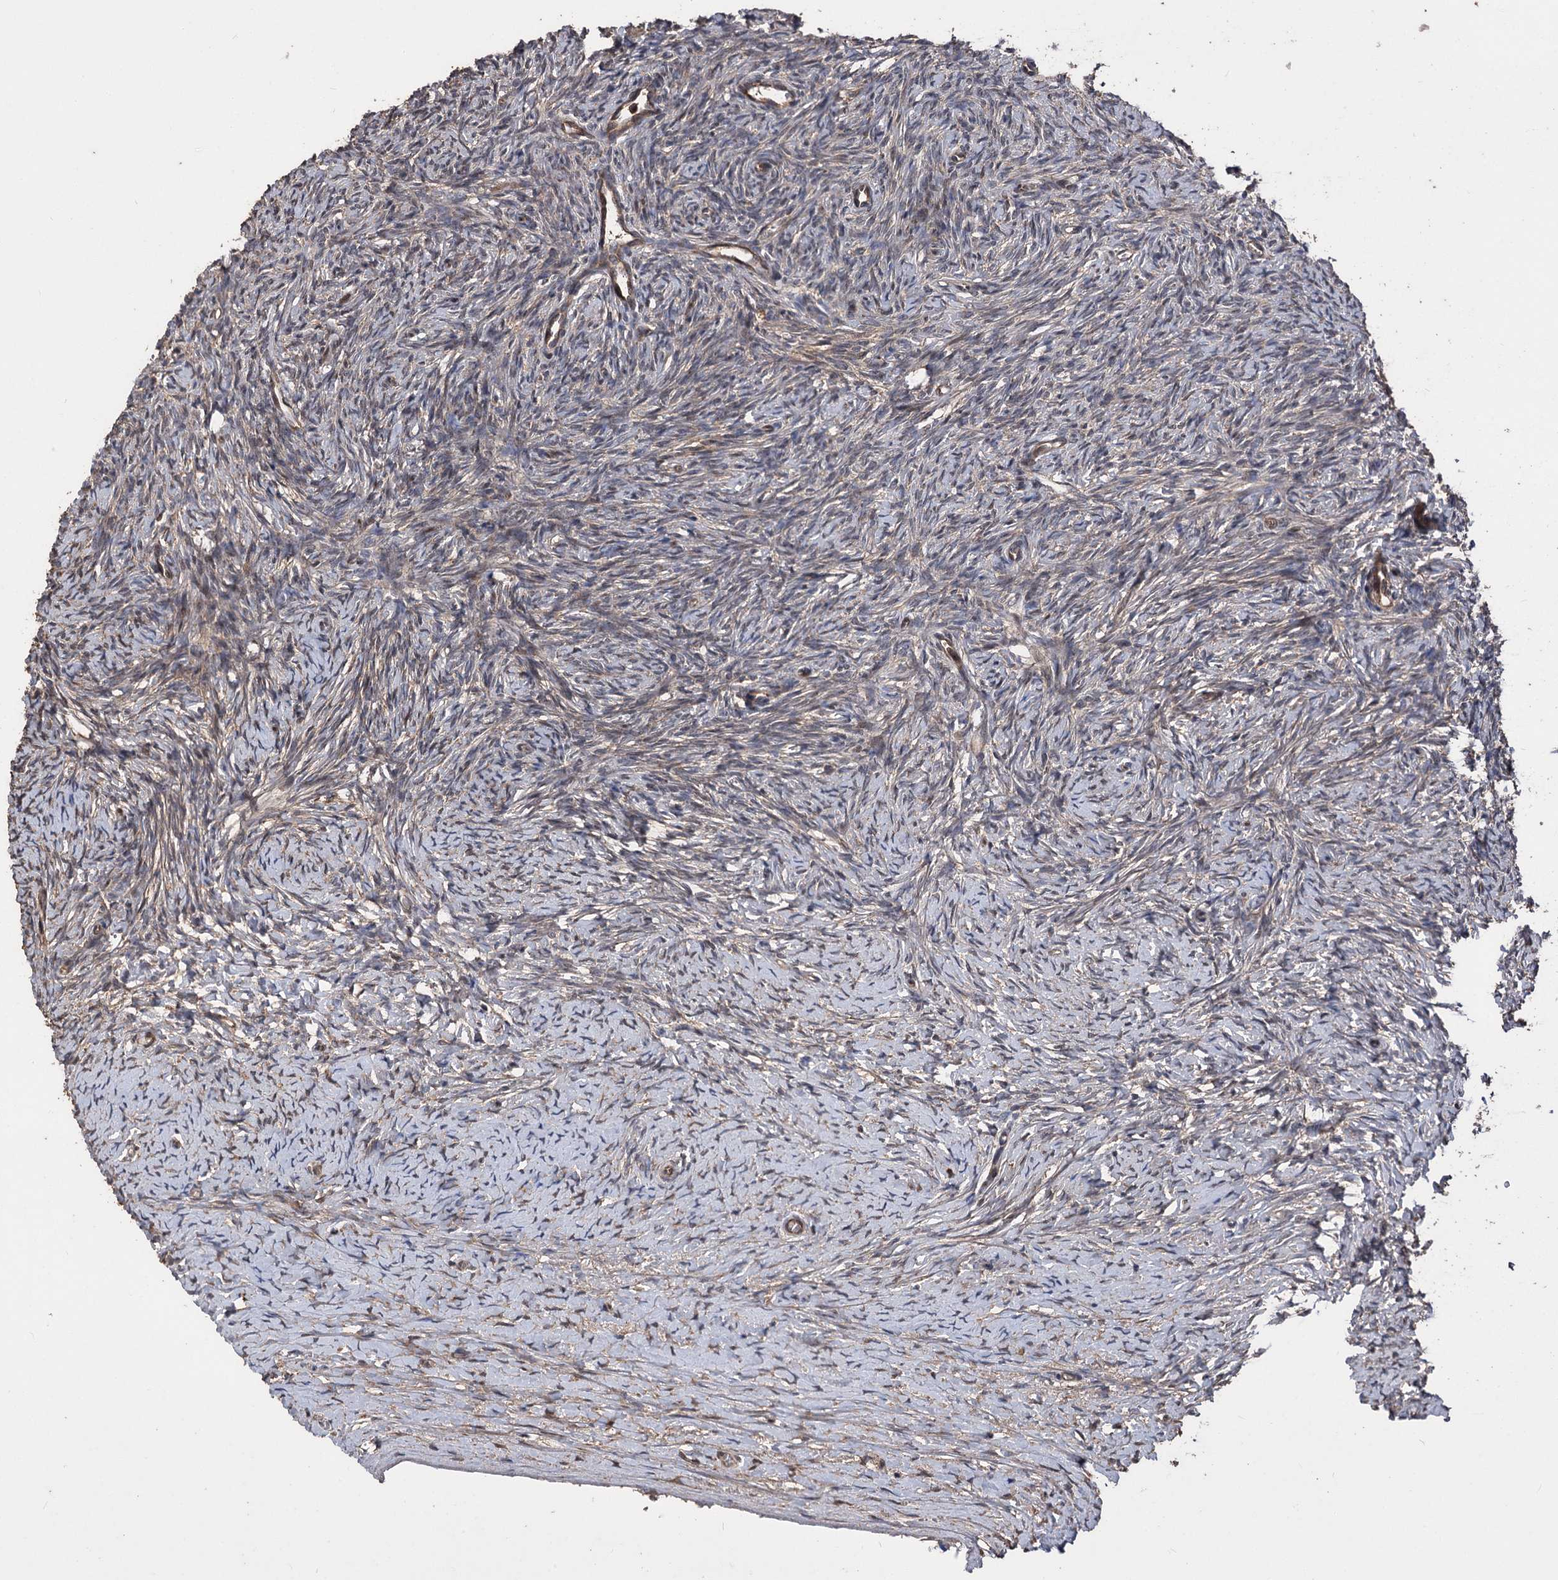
{"staining": {"intensity": "moderate", "quantity": "<25%", "location": "cytoplasmic/membranous"}, "tissue": "ovary", "cell_type": "Ovarian stroma cells", "image_type": "normal", "snomed": [{"axis": "morphology", "description": "Normal tissue, NOS"}, {"axis": "morphology", "description": "Developmental malformation"}, {"axis": "topography", "description": "Ovary"}], "caption": "Immunohistochemistry (IHC) of unremarkable ovary exhibits low levels of moderate cytoplasmic/membranous staining in approximately <25% of ovarian stroma cells. (Brightfield microscopy of DAB IHC at high magnification).", "gene": "RASSF3", "patient": {"sex": "female", "age": 39}}